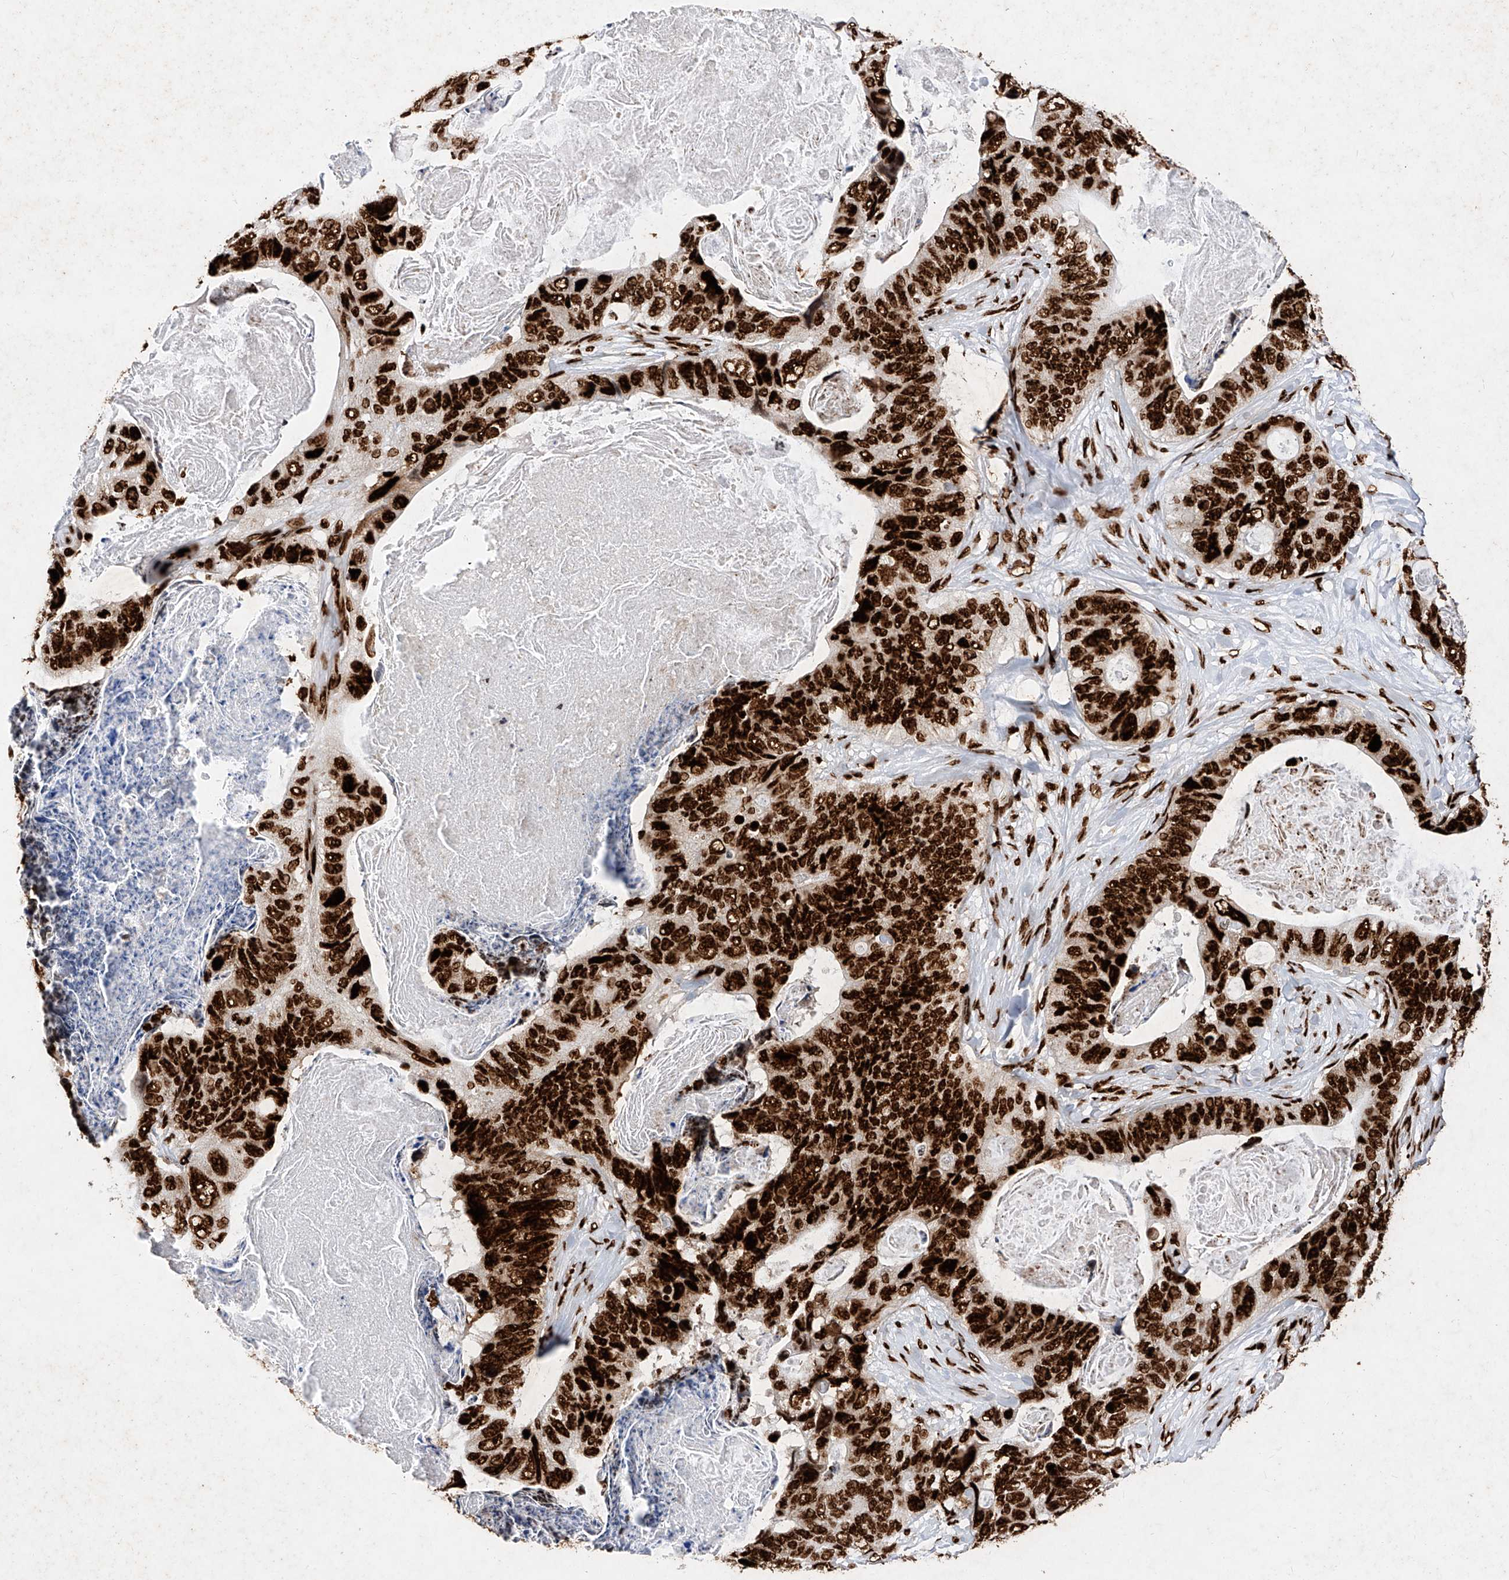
{"staining": {"intensity": "strong", "quantity": ">75%", "location": "nuclear"}, "tissue": "stomach cancer", "cell_type": "Tumor cells", "image_type": "cancer", "snomed": [{"axis": "morphology", "description": "Adenocarcinoma, NOS"}, {"axis": "topography", "description": "Stomach"}], "caption": "Immunohistochemical staining of human stomach cancer (adenocarcinoma) demonstrates strong nuclear protein staining in approximately >75% of tumor cells.", "gene": "SRSF6", "patient": {"sex": "female", "age": 89}}